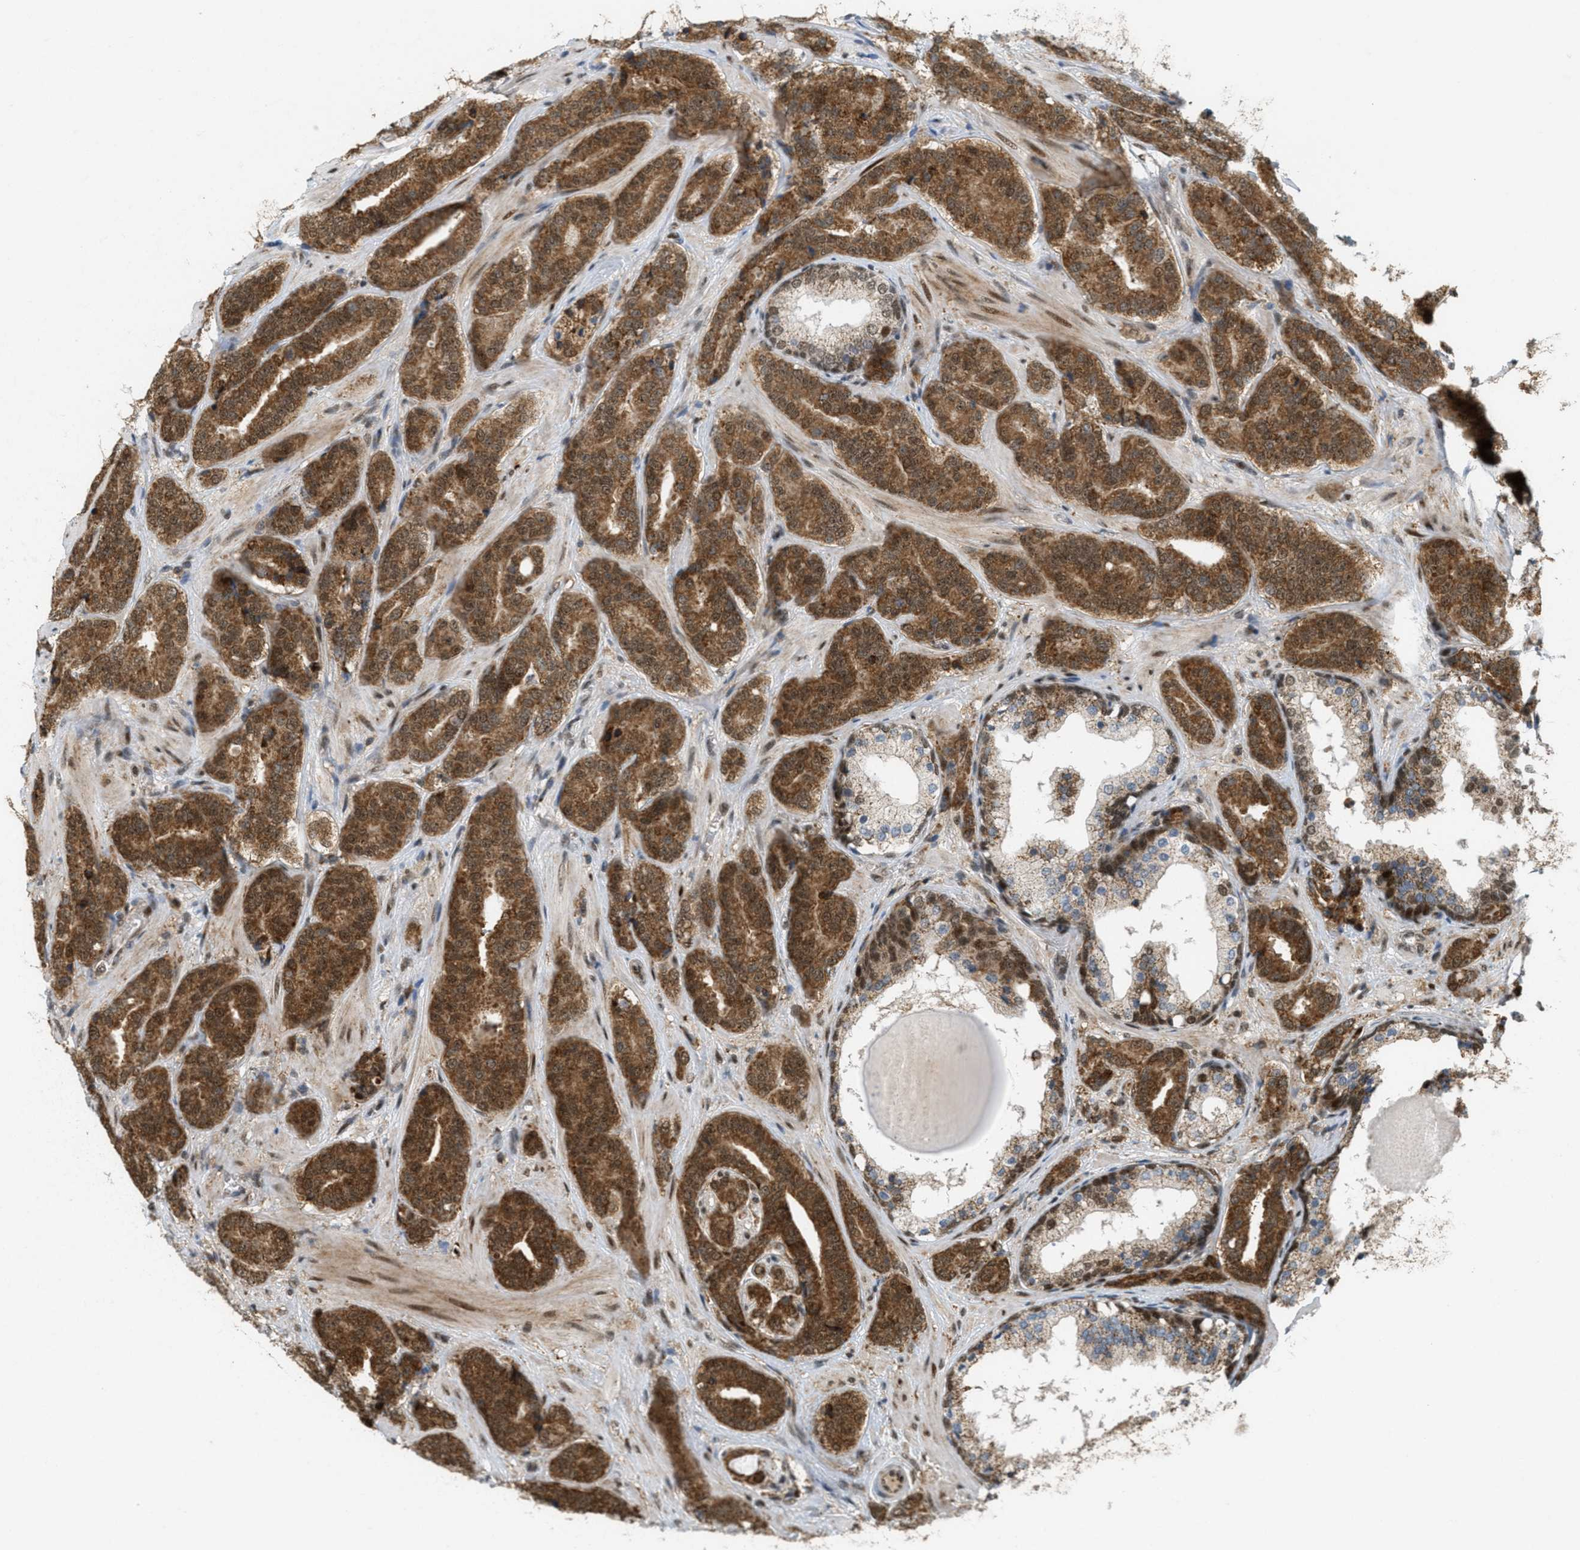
{"staining": {"intensity": "strong", "quantity": ">75%", "location": "cytoplasmic/membranous,nuclear"}, "tissue": "prostate cancer", "cell_type": "Tumor cells", "image_type": "cancer", "snomed": [{"axis": "morphology", "description": "Adenocarcinoma, High grade"}, {"axis": "topography", "description": "Prostate"}], "caption": "This micrograph displays immunohistochemistry (IHC) staining of human prostate adenocarcinoma (high-grade), with high strong cytoplasmic/membranous and nuclear expression in approximately >75% of tumor cells.", "gene": "TLK1", "patient": {"sex": "male", "age": 60}}